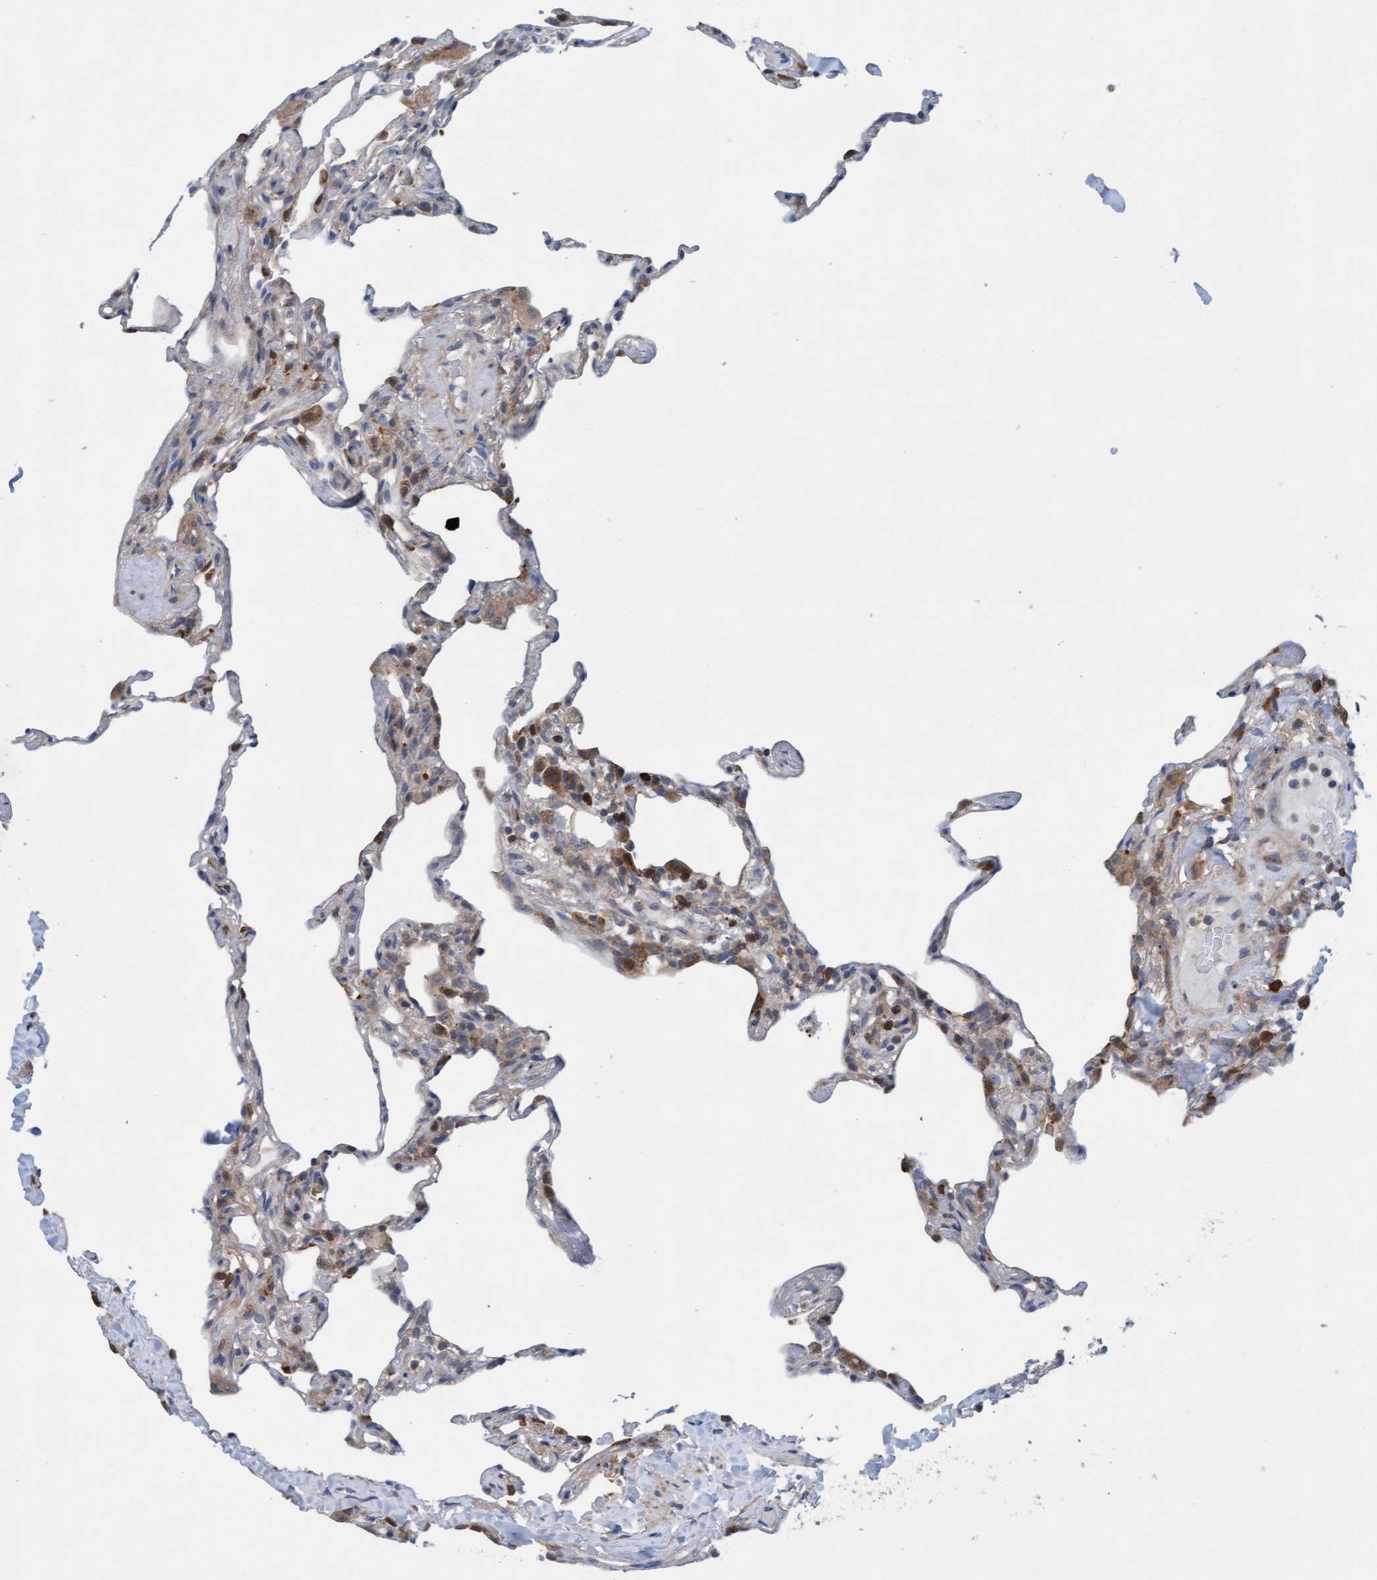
{"staining": {"intensity": "strong", "quantity": "25%-75%", "location": "cytoplasmic/membranous"}, "tissue": "lung", "cell_type": "Alveolar cells", "image_type": "normal", "snomed": [{"axis": "morphology", "description": "Normal tissue, NOS"}, {"axis": "topography", "description": "Lung"}], "caption": "Lung was stained to show a protein in brown. There is high levels of strong cytoplasmic/membranous expression in about 25%-75% of alveolar cells. (Brightfield microscopy of DAB IHC at high magnification).", "gene": "KLHL25", "patient": {"sex": "male", "age": 59}}